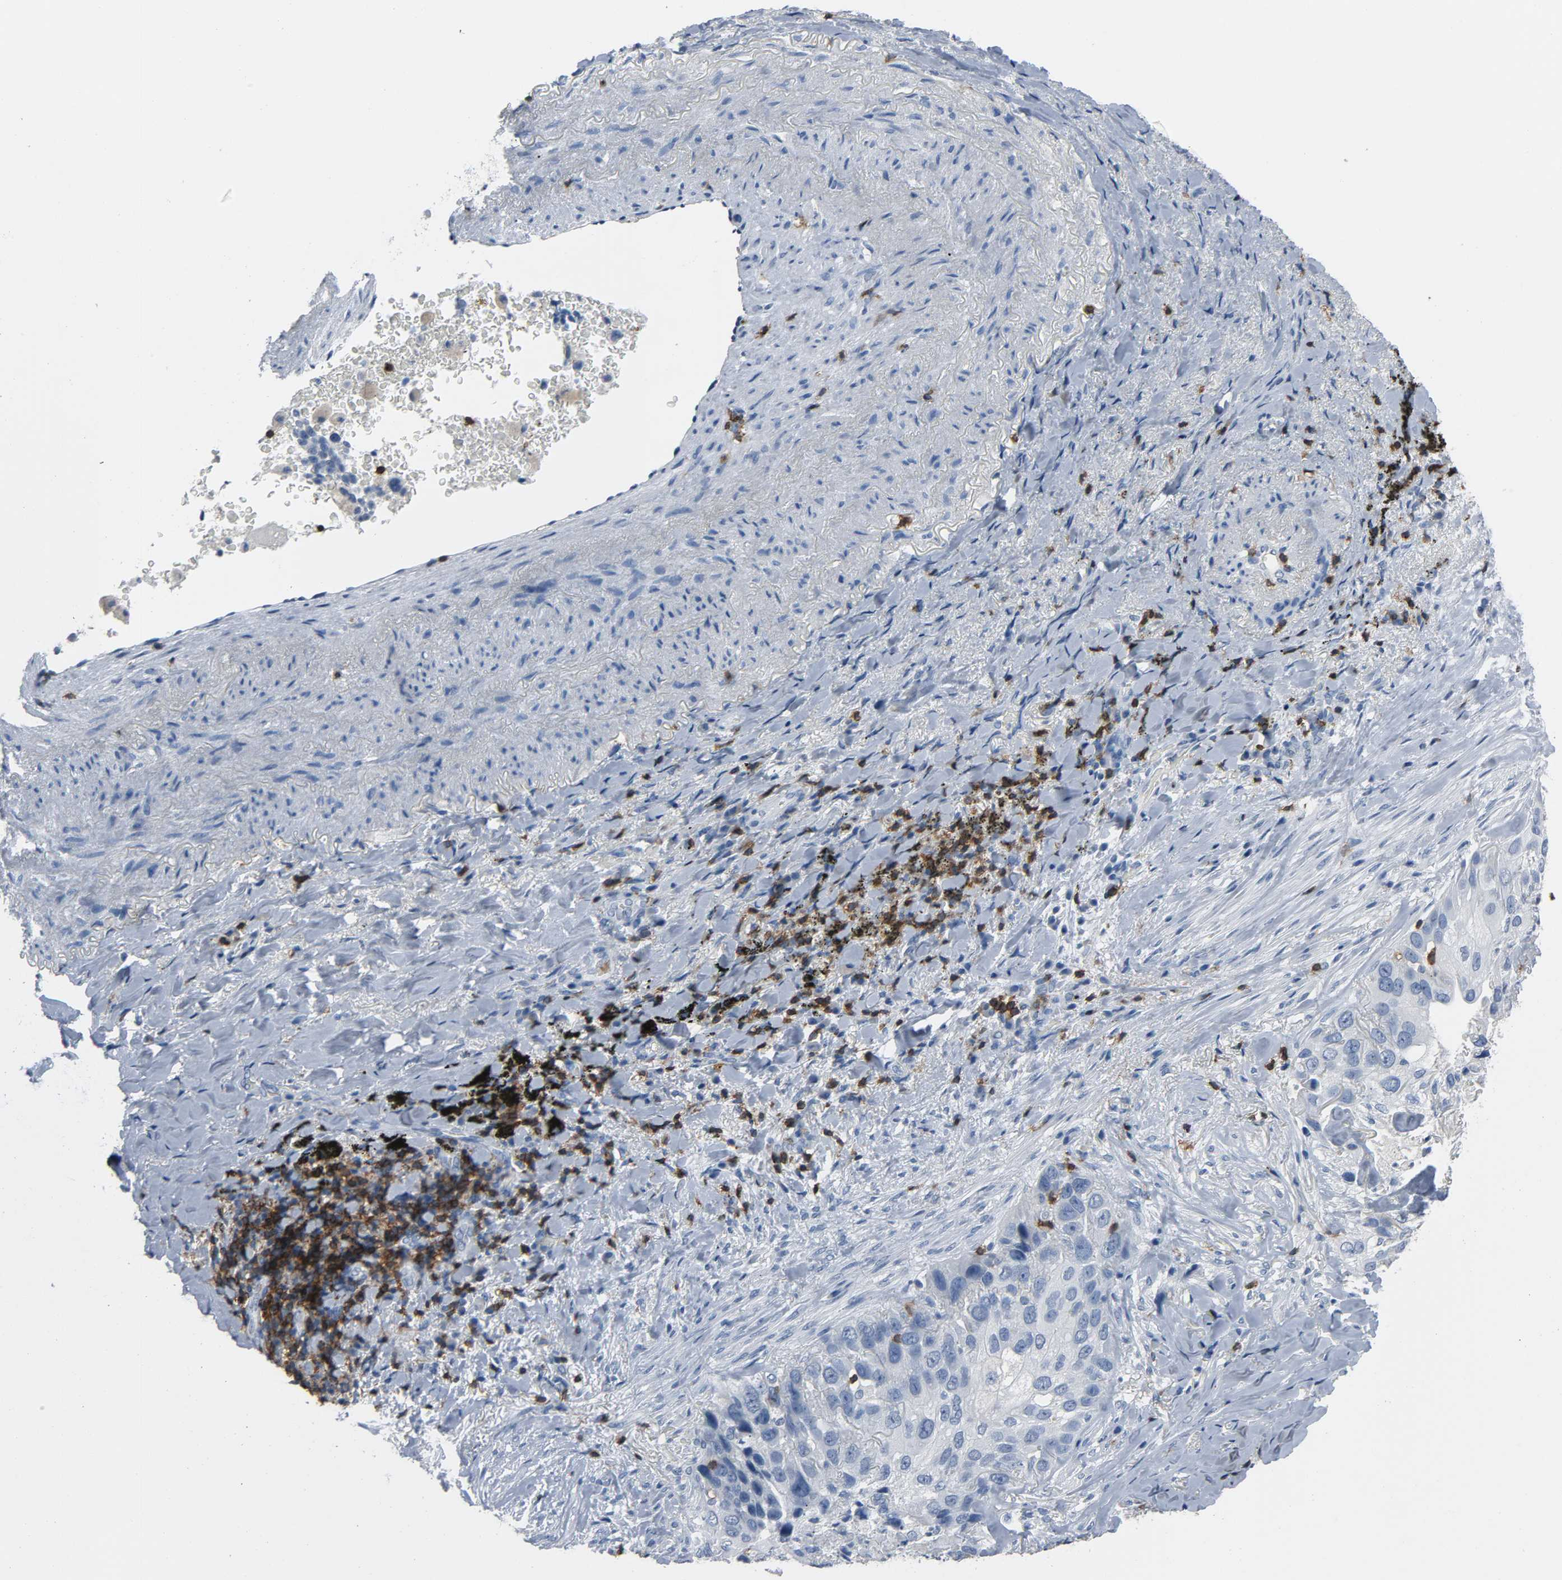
{"staining": {"intensity": "negative", "quantity": "none", "location": "none"}, "tissue": "lung cancer", "cell_type": "Tumor cells", "image_type": "cancer", "snomed": [{"axis": "morphology", "description": "Squamous cell carcinoma, NOS"}, {"axis": "topography", "description": "Lung"}], "caption": "Immunohistochemistry (IHC) of human lung cancer exhibits no expression in tumor cells.", "gene": "LCK", "patient": {"sex": "male", "age": 54}}